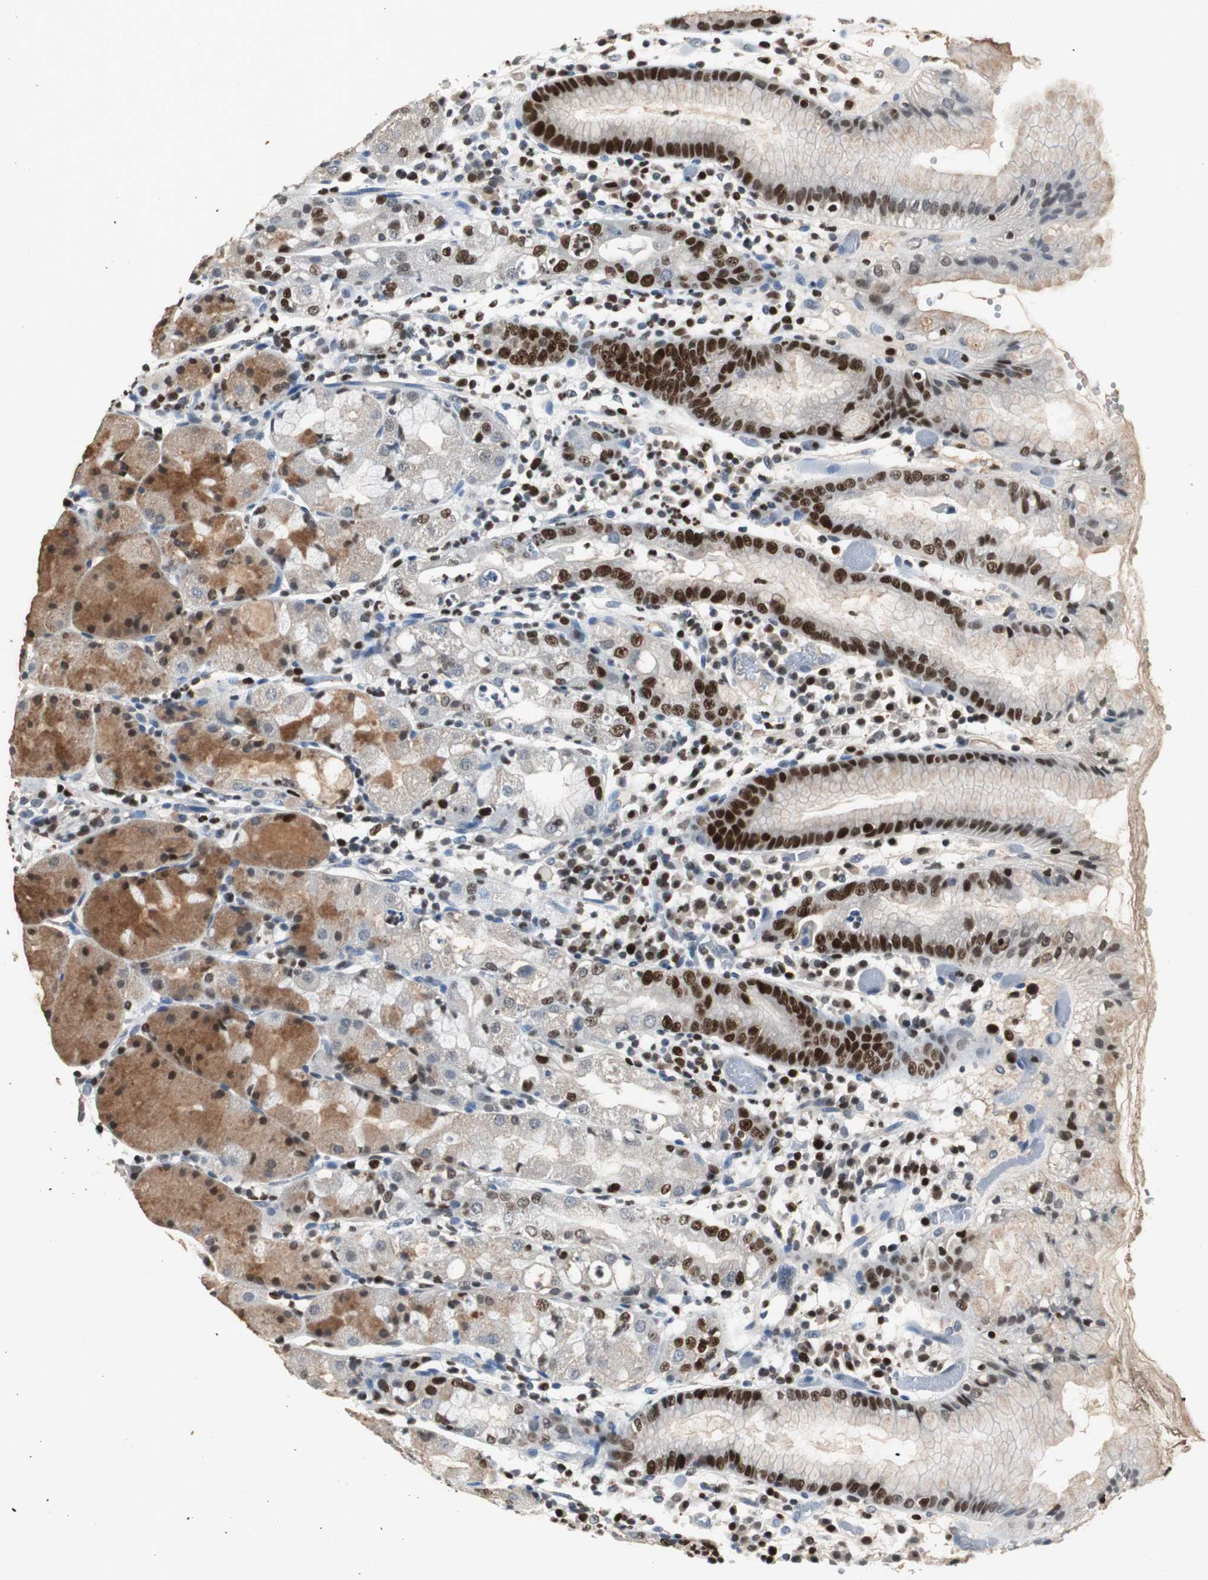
{"staining": {"intensity": "strong", "quantity": "25%-75%", "location": "cytoplasmic/membranous,nuclear"}, "tissue": "stomach", "cell_type": "Glandular cells", "image_type": "normal", "snomed": [{"axis": "morphology", "description": "Normal tissue, NOS"}, {"axis": "topography", "description": "Stomach"}, {"axis": "topography", "description": "Stomach, lower"}], "caption": "This image demonstrates immunohistochemistry (IHC) staining of benign stomach, with high strong cytoplasmic/membranous,nuclear expression in approximately 25%-75% of glandular cells.", "gene": "FEN1", "patient": {"sex": "female", "age": 75}}